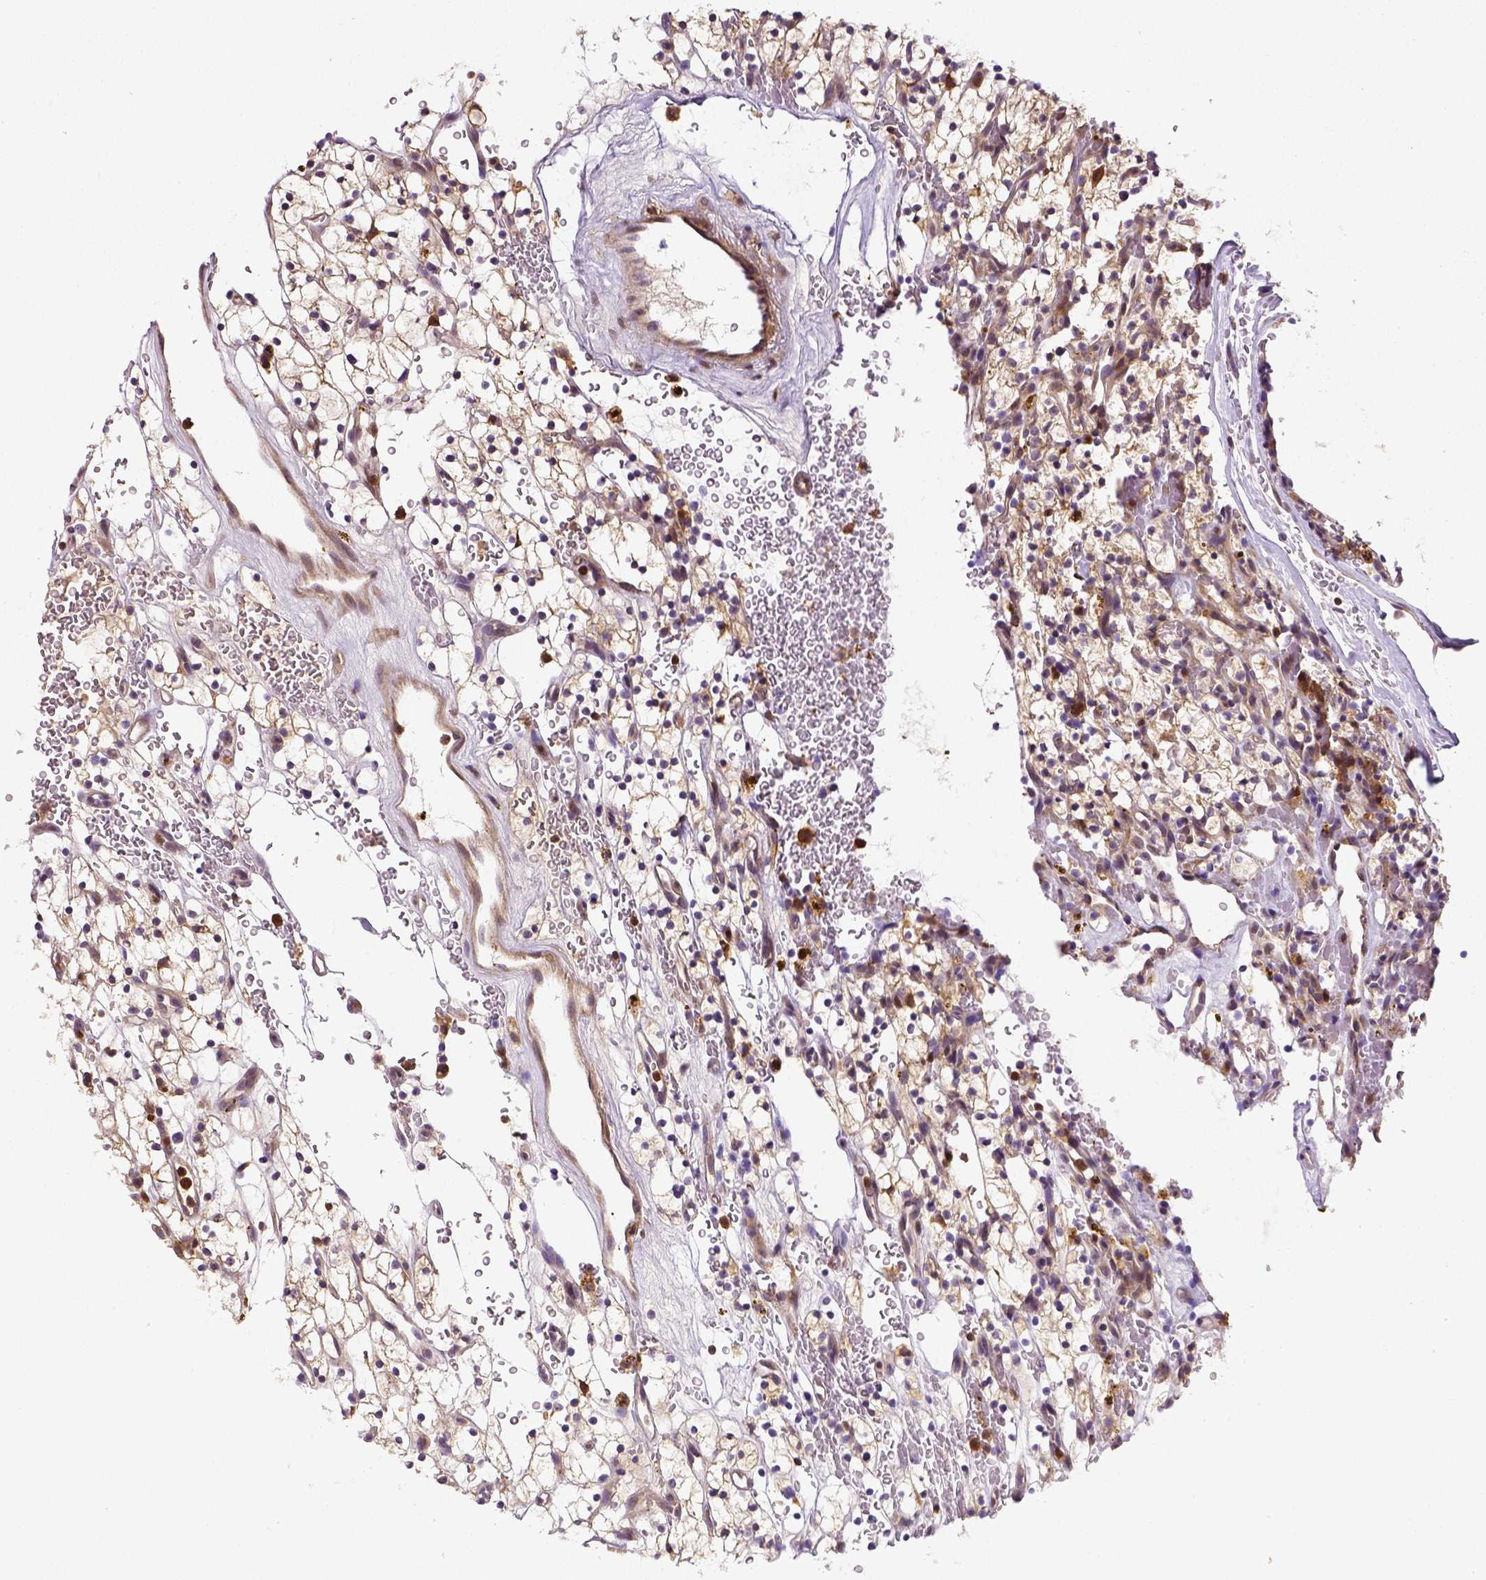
{"staining": {"intensity": "moderate", "quantity": ">75%", "location": "cytoplasmic/membranous"}, "tissue": "renal cancer", "cell_type": "Tumor cells", "image_type": "cancer", "snomed": [{"axis": "morphology", "description": "Adenocarcinoma, NOS"}, {"axis": "topography", "description": "Kidney"}], "caption": "Immunohistochemical staining of renal cancer (adenocarcinoma) reveals medium levels of moderate cytoplasmic/membranous positivity in about >75% of tumor cells.", "gene": "MATK", "patient": {"sex": "female", "age": 64}}